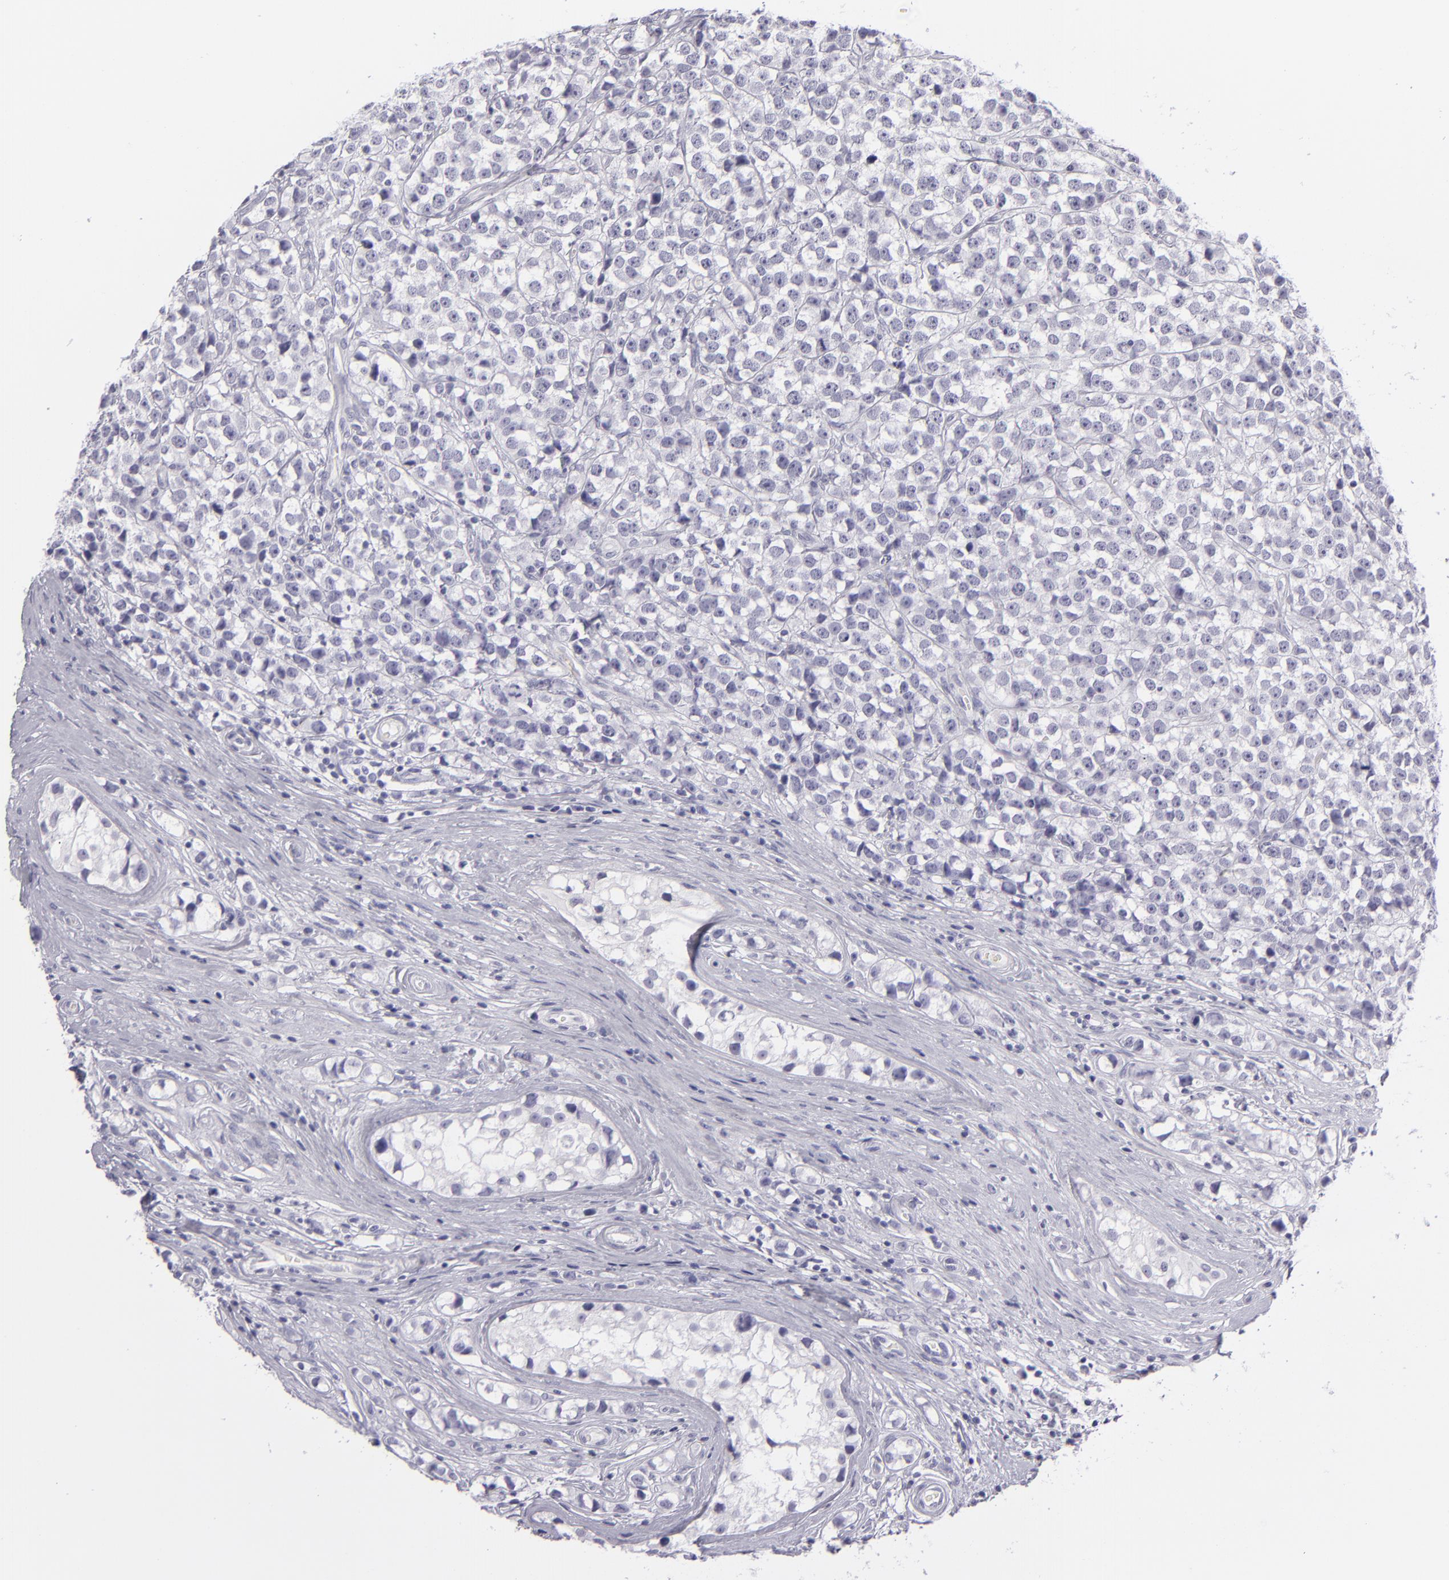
{"staining": {"intensity": "negative", "quantity": "none", "location": "none"}, "tissue": "testis cancer", "cell_type": "Tumor cells", "image_type": "cancer", "snomed": [{"axis": "morphology", "description": "Seminoma, NOS"}, {"axis": "topography", "description": "Testis"}], "caption": "Immunohistochemical staining of human seminoma (testis) shows no significant expression in tumor cells.", "gene": "VIL1", "patient": {"sex": "male", "age": 25}}